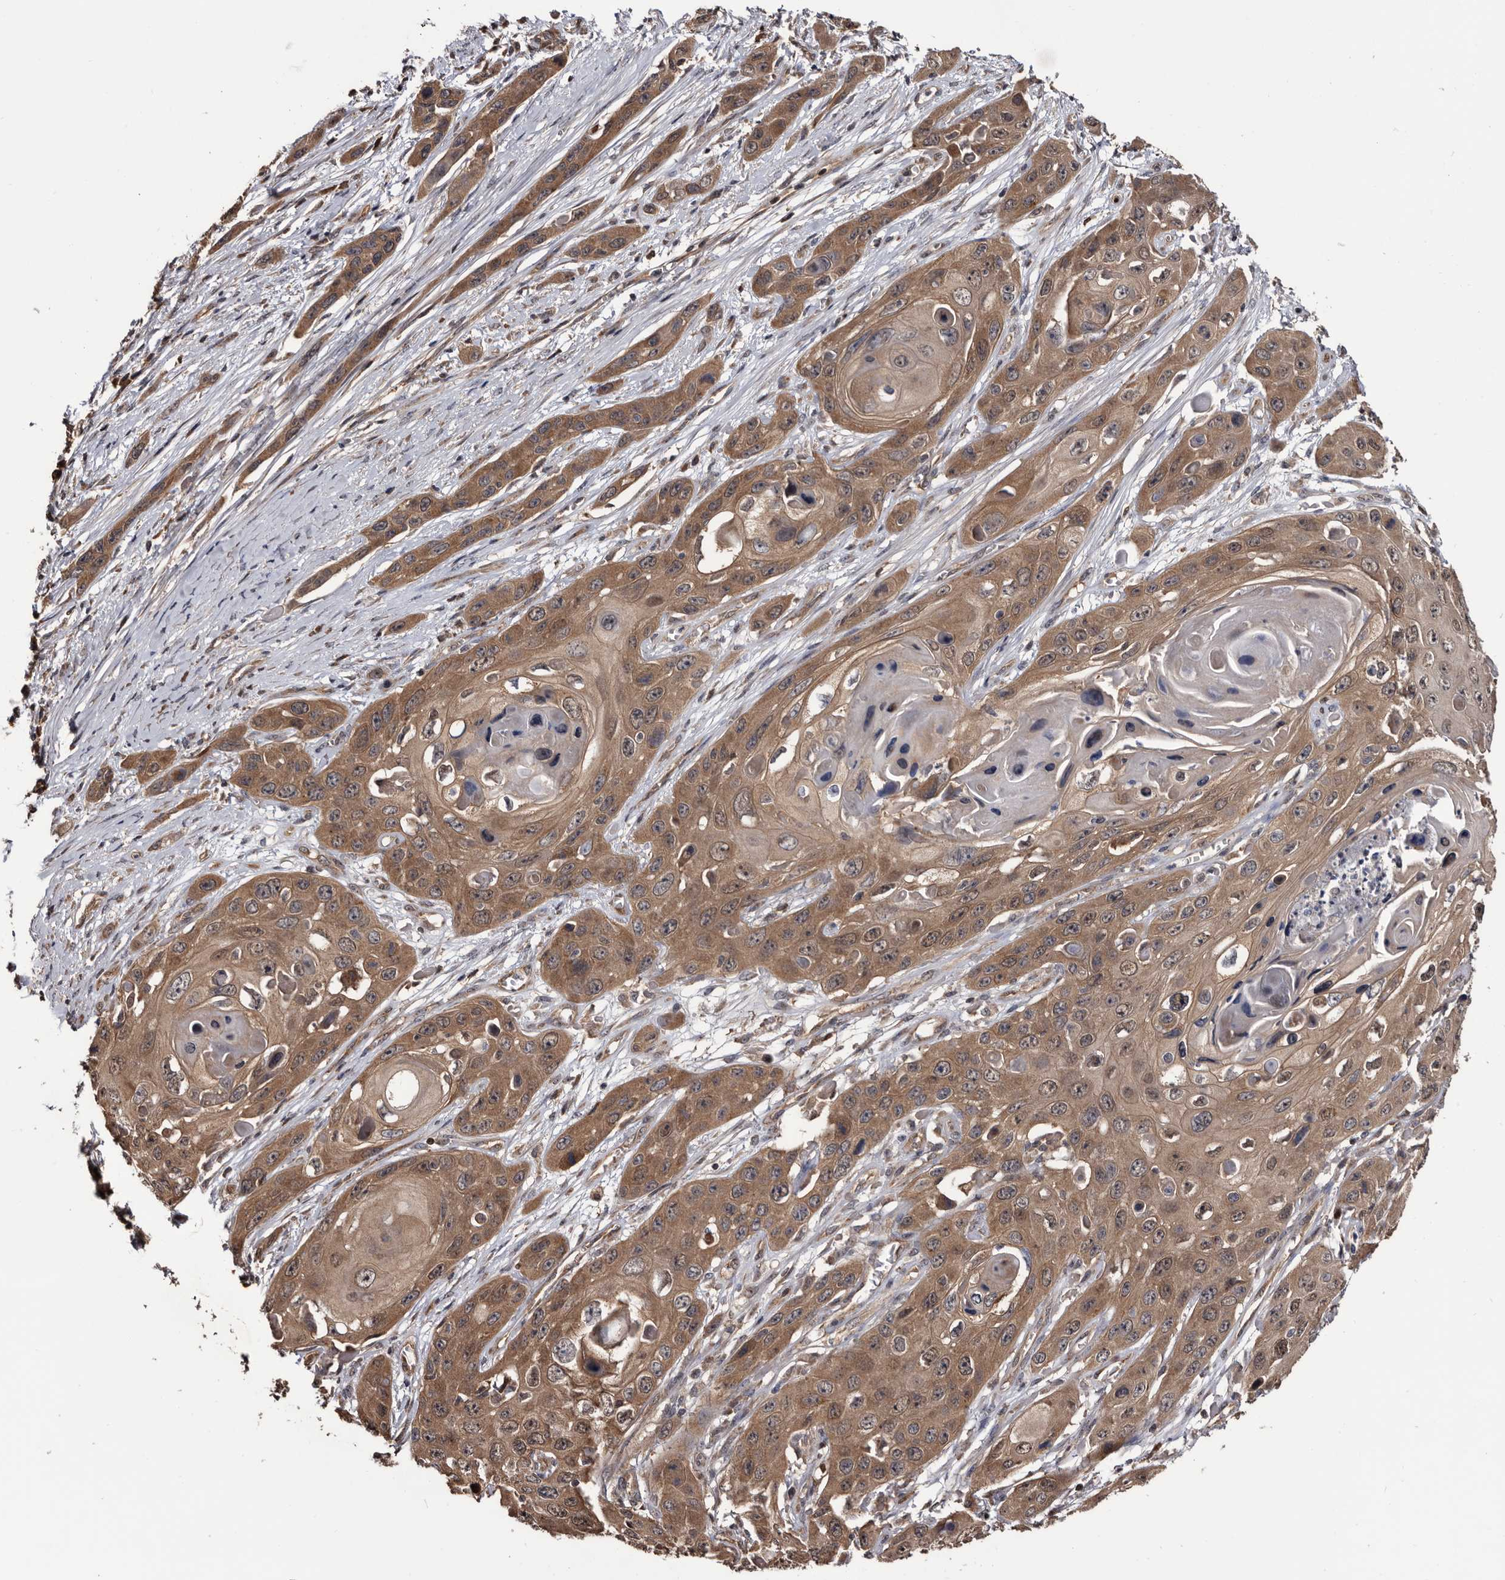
{"staining": {"intensity": "moderate", "quantity": ">75%", "location": "cytoplasmic/membranous"}, "tissue": "skin cancer", "cell_type": "Tumor cells", "image_type": "cancer", "snomed": [{"axis": "morphology", "description": "Squamous cell carcinoma, NOS"}, {"axis": "topography", "description": "Skin"}], "caption": "Brown immunohistochemical staining in skin squamous cell carcinoma demonstrates moderate cytoplasmic/membranous expression in about >75% of tumor cells.", "gene": "TTI2", "patient": {"sex": "male", "age": 55}}